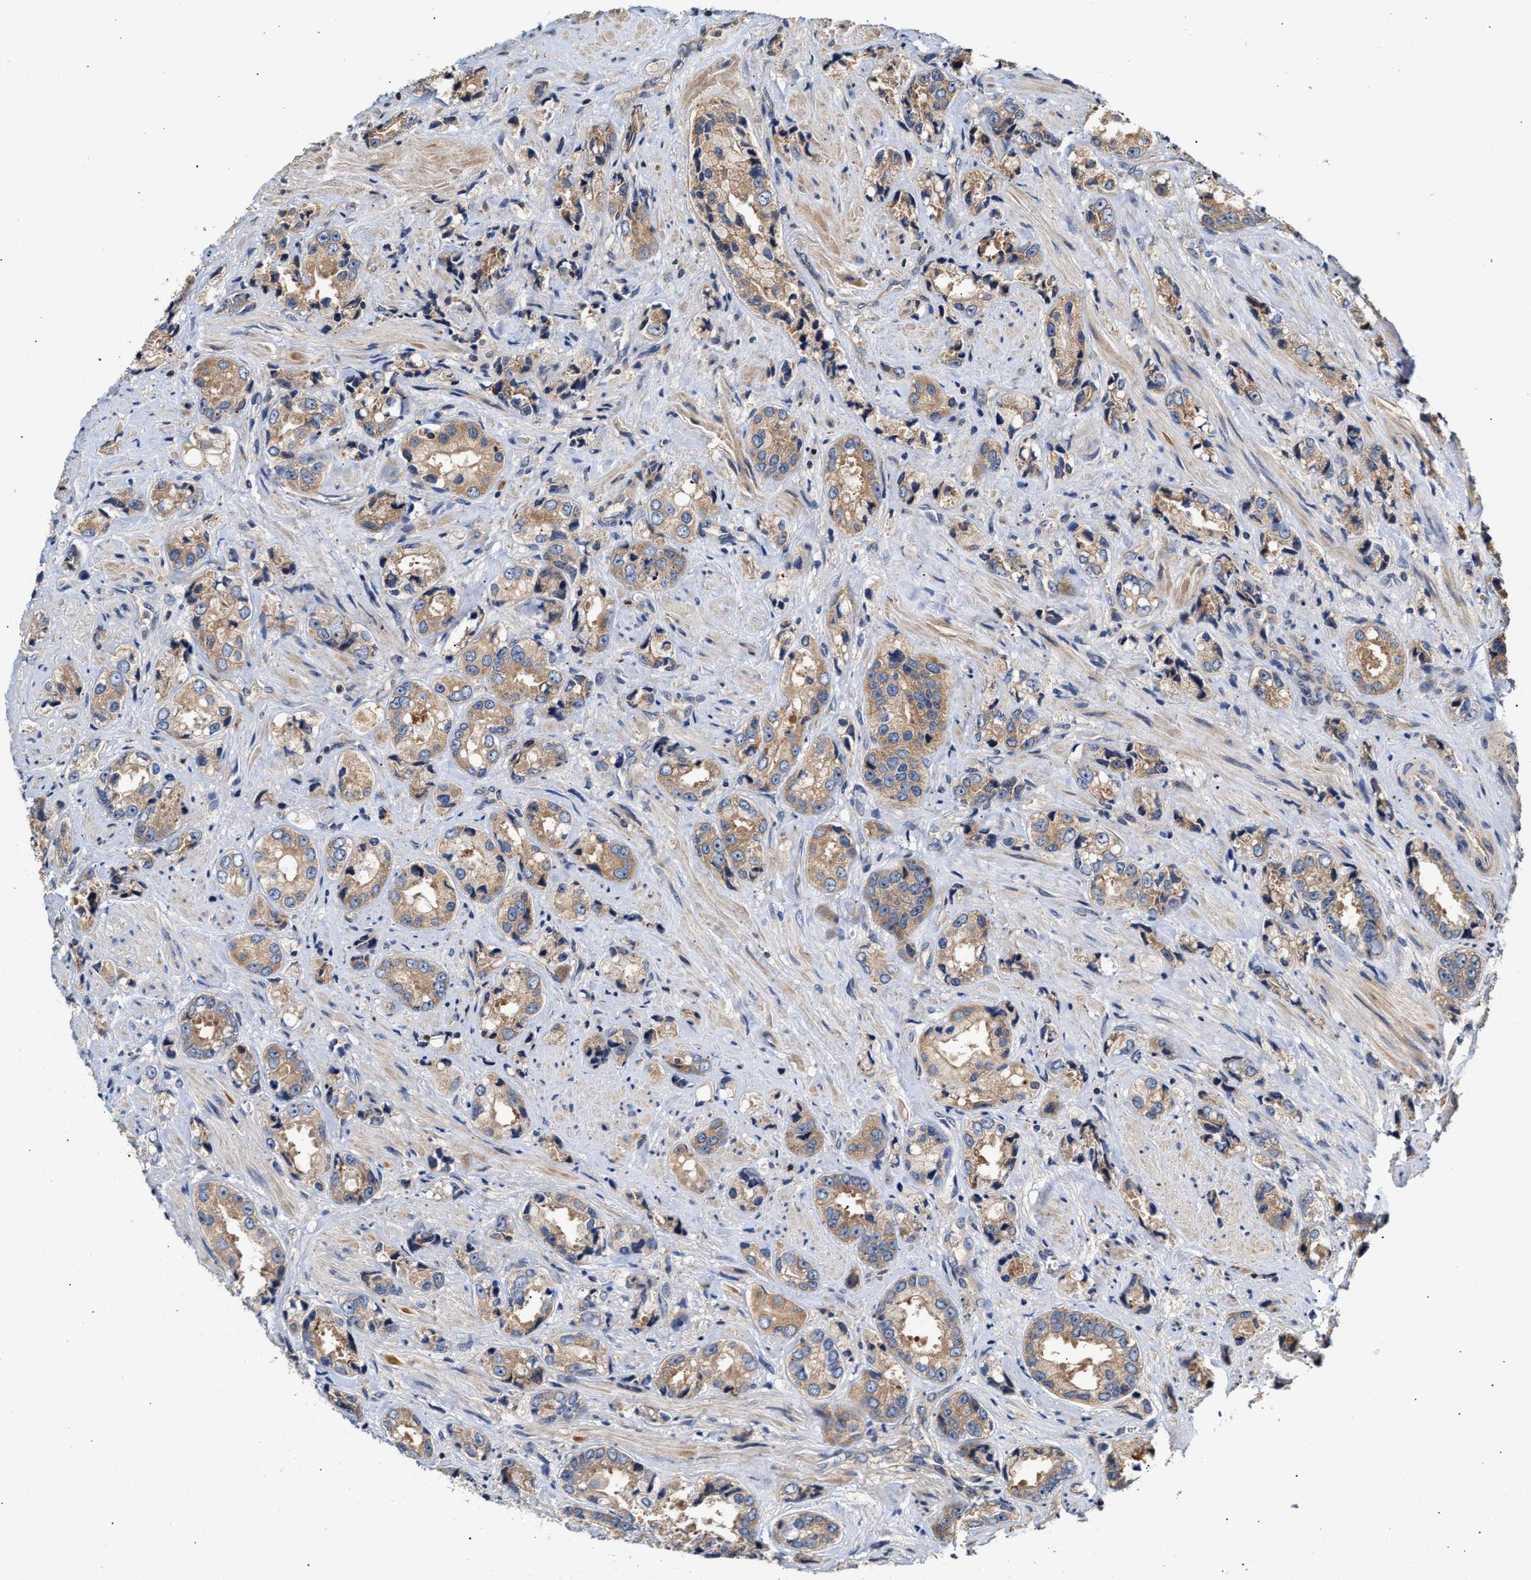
{"staining": {"intensity": "moderate", "quantity": ">75%", "location": "cytoplasmic/membranous"}, "tissue": "prostate cancer", "cell_type": "Tumor cells", "image_type": "cancer", "snomed": [{"axis": "morphology", "description": "Adenocarcinoma, High grade"}, {"axis": "topography", "description": "Prostate"}], "caption": "An immunohistochemistry photomicrograph of neoplastic tissue is shown. Protein staining in brown highlights moderate cytoplasmic/membranous positivity in prostate cancer within tumor cells. Using DAB (brown) and hematoxylin (blue) stains, captured at high magnification using brightfield microscopy.", "gene": "CLIP2", "patient": {"sex": "male", "age": 61}}